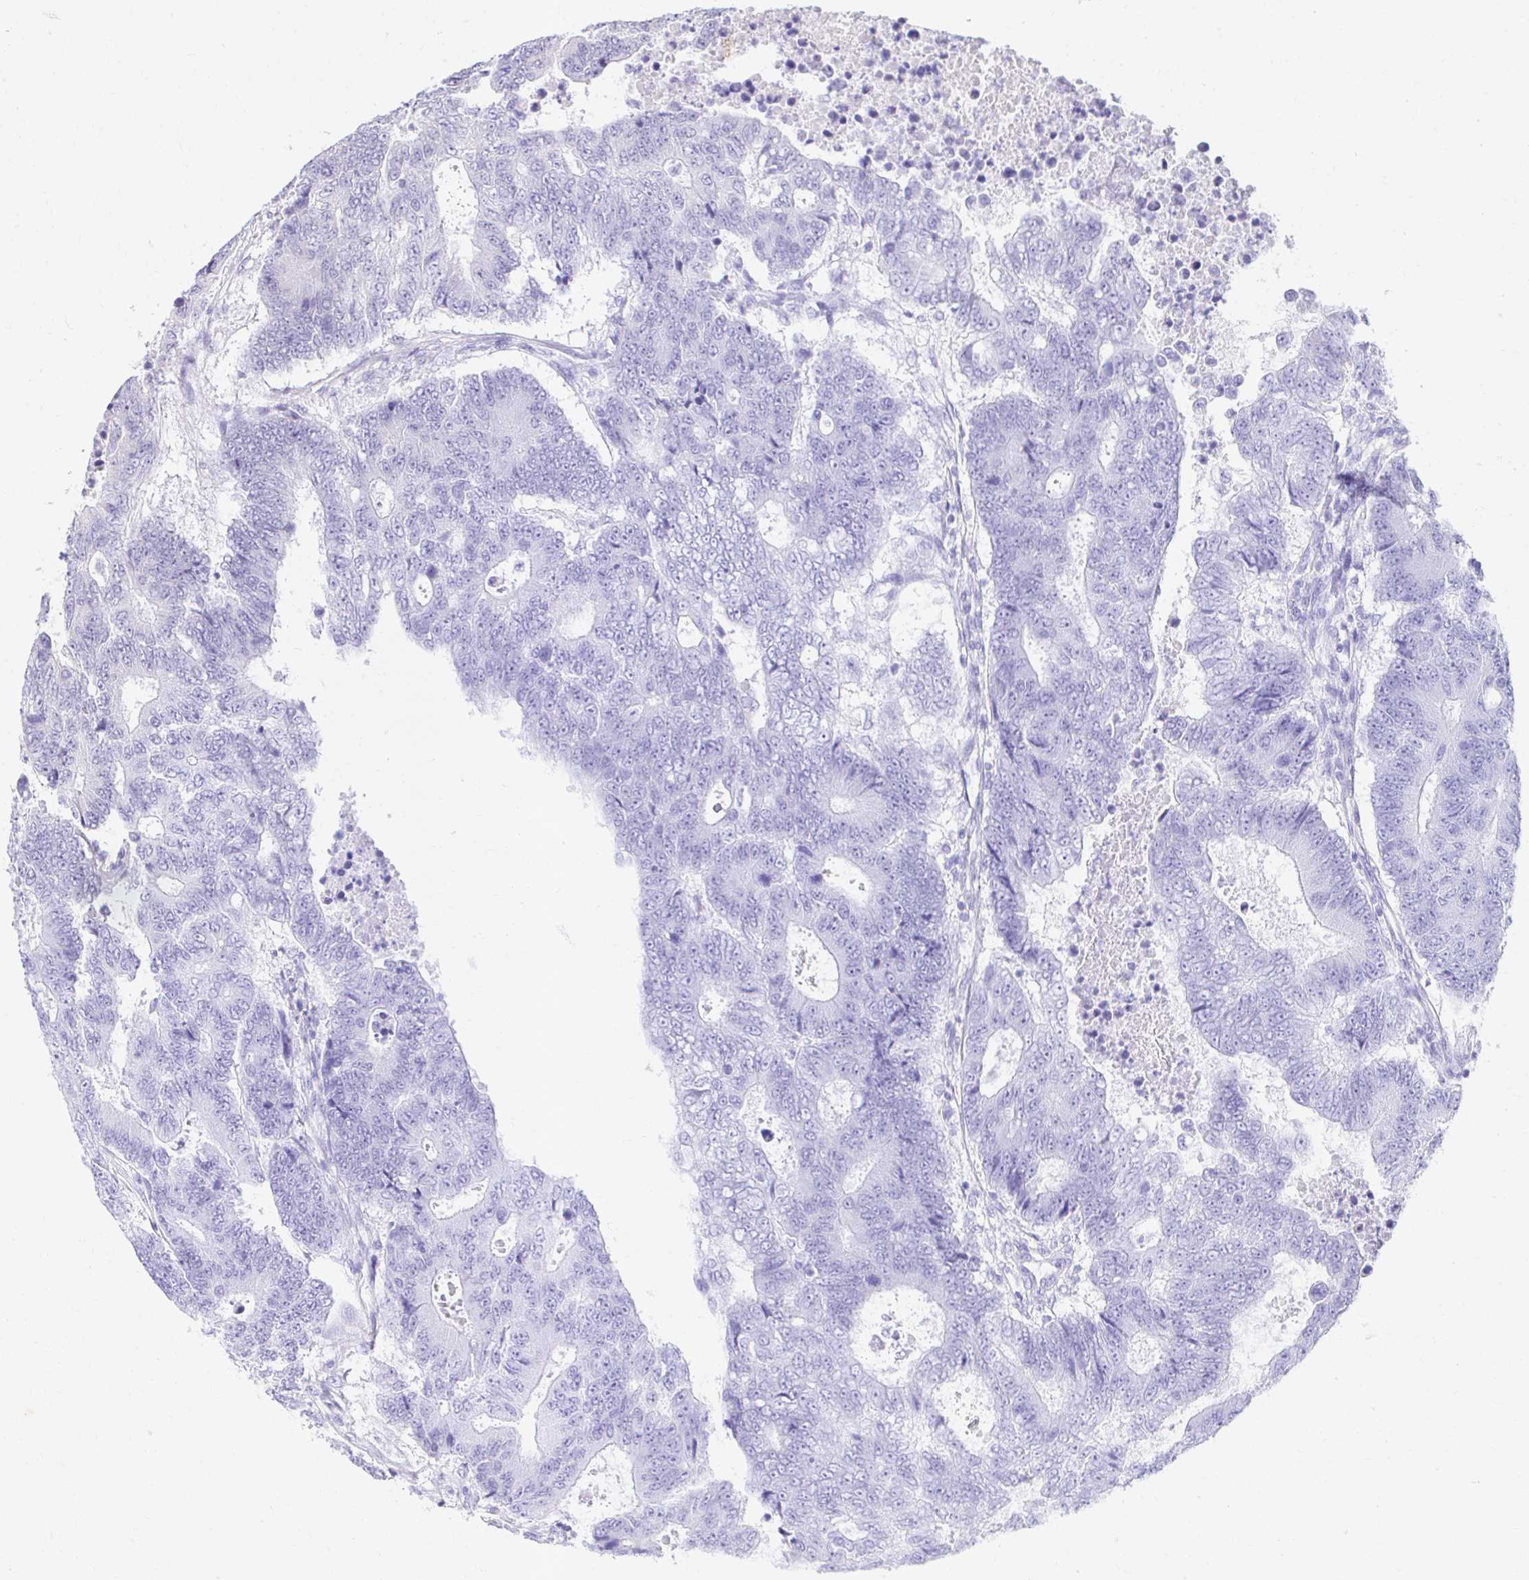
{"staining": {"intensity": "negative", "quantity": "none", "location": "none"}, "tissue": "colorectal cancer", "cell_type": "Tumor cells", "image_type": "cancer", "snomed": [{"axis": "morphology", "description": "Adenocarcinoma, NOS"}, {"axis": "topography", "description": "Colon"}], "caption": "This micrograph is of colorectal cancer stained with immunohistochemistry to label a protein in brown with the nuclei are counter-stained blue. There is no positivity in tumor cells.", "gene": "FATE1", "patient": {"sex": "female", "age": 48}}